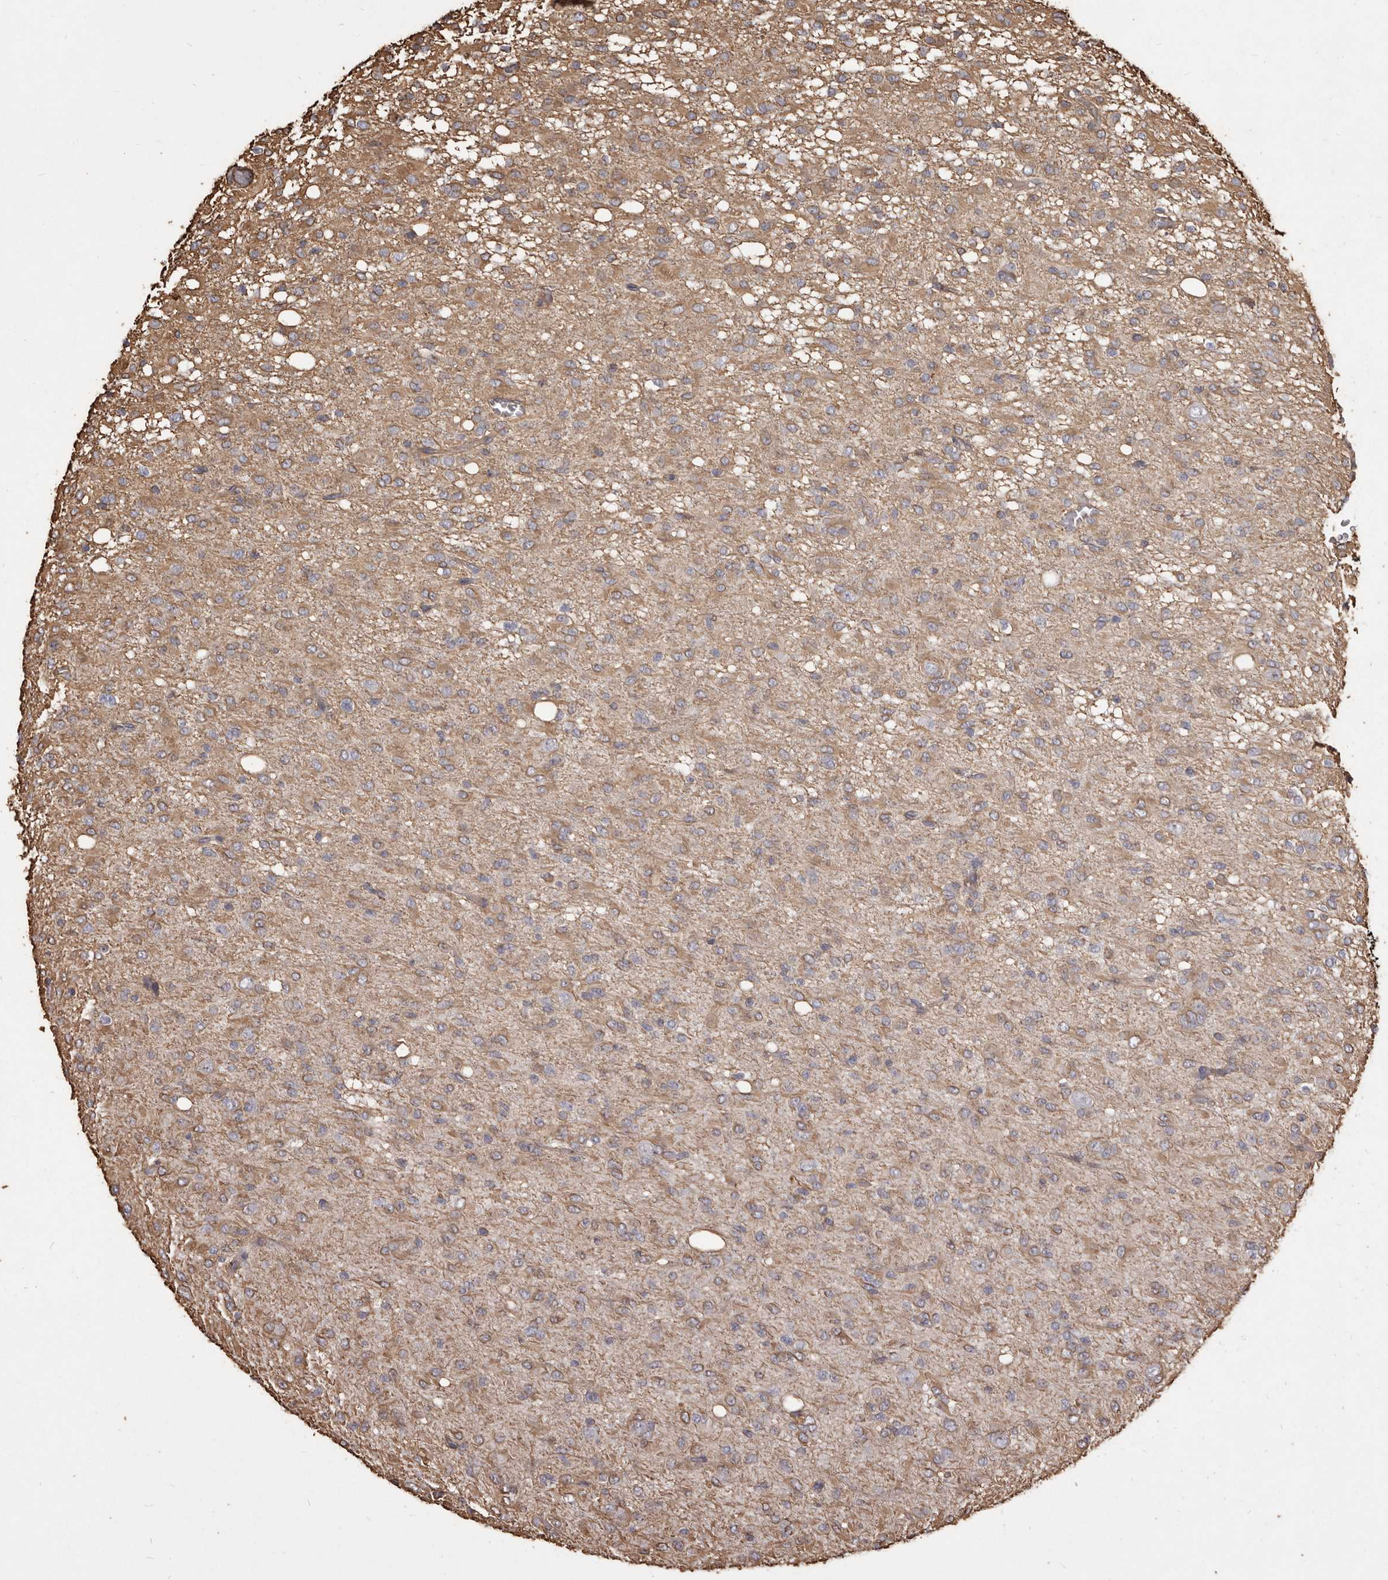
{"staining": {"intensity": "weak", "quantity": "25%-75%", "location": "cytoplasmic/membranous"}, "tissue": "glioma", "cell_type": "Tumor cells", "image_type": "cancer", "snomed": [{"axis": "morphology", "description": "Glioma, malignant, High grade"}, {"axis": "topography", "description": "Brain"}], "caption": "Glioma stained with immunohistochemistry (IHC) reveals weak cytoplasmic/membranous expression in about 25%-75% of tumor cells.", "gene": "MTURN", "patient": {"sex": "female", "age": 59}}